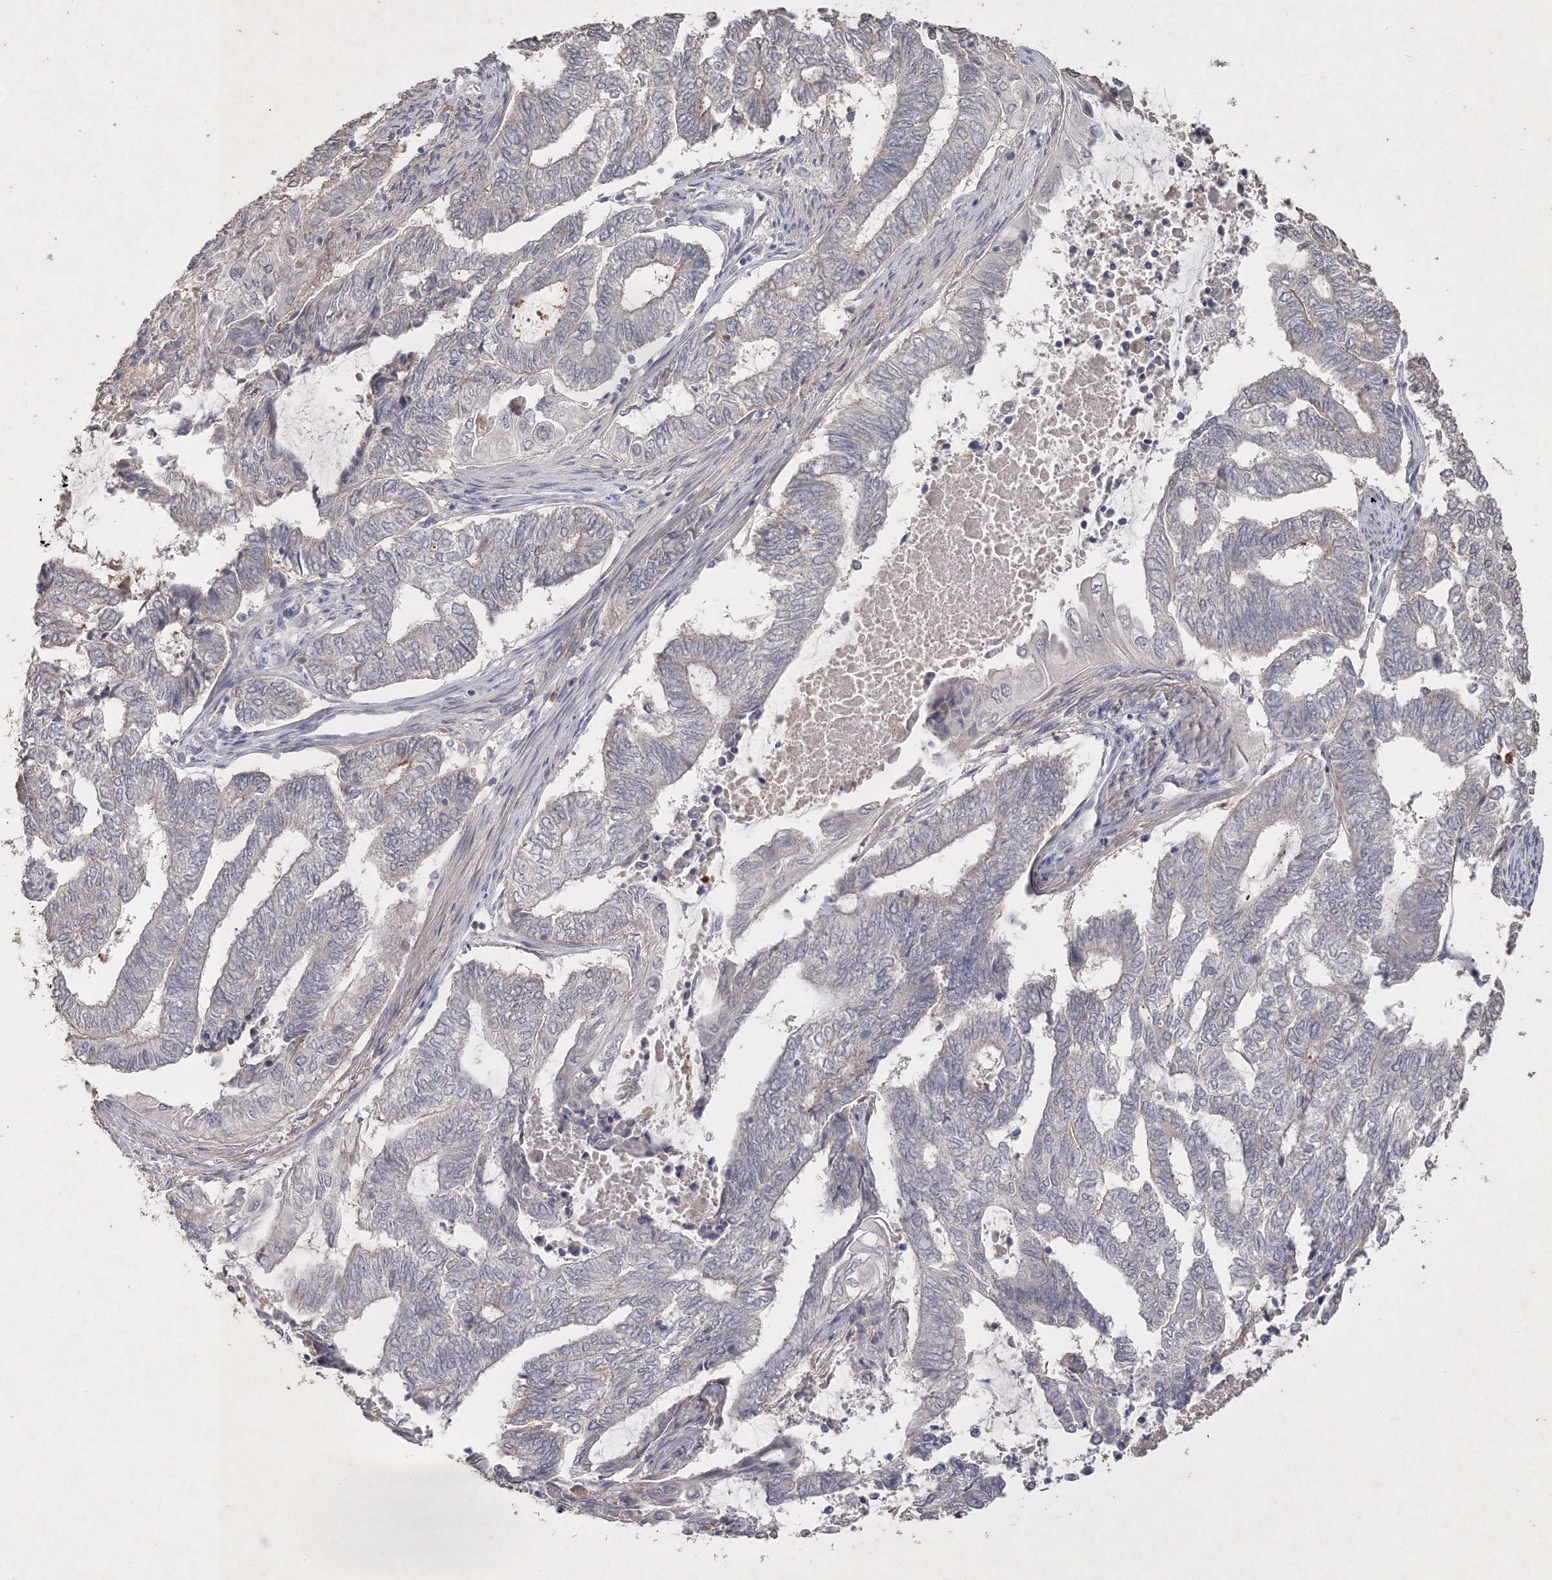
{"staining": {"intensity": "negative", "quantity": "none", "location": "none"}, "tissue": "endometrial cancer", "cell_type": "Tumor cells", "image_type": "cancer", "snomed": [{"axis": "morphology", "description": "Adenocarcinoma, NOS"}, {"axis": "topography", "description": "Uterus"}, {"axis": "topography", "description": "Endometrium"}], "caption": "The histopathology image shows no staining of tumor cells in adenocarcinoma (endometrial).", "gene": "UIMC1", "patient": {"sex": "female", "age": 70}}